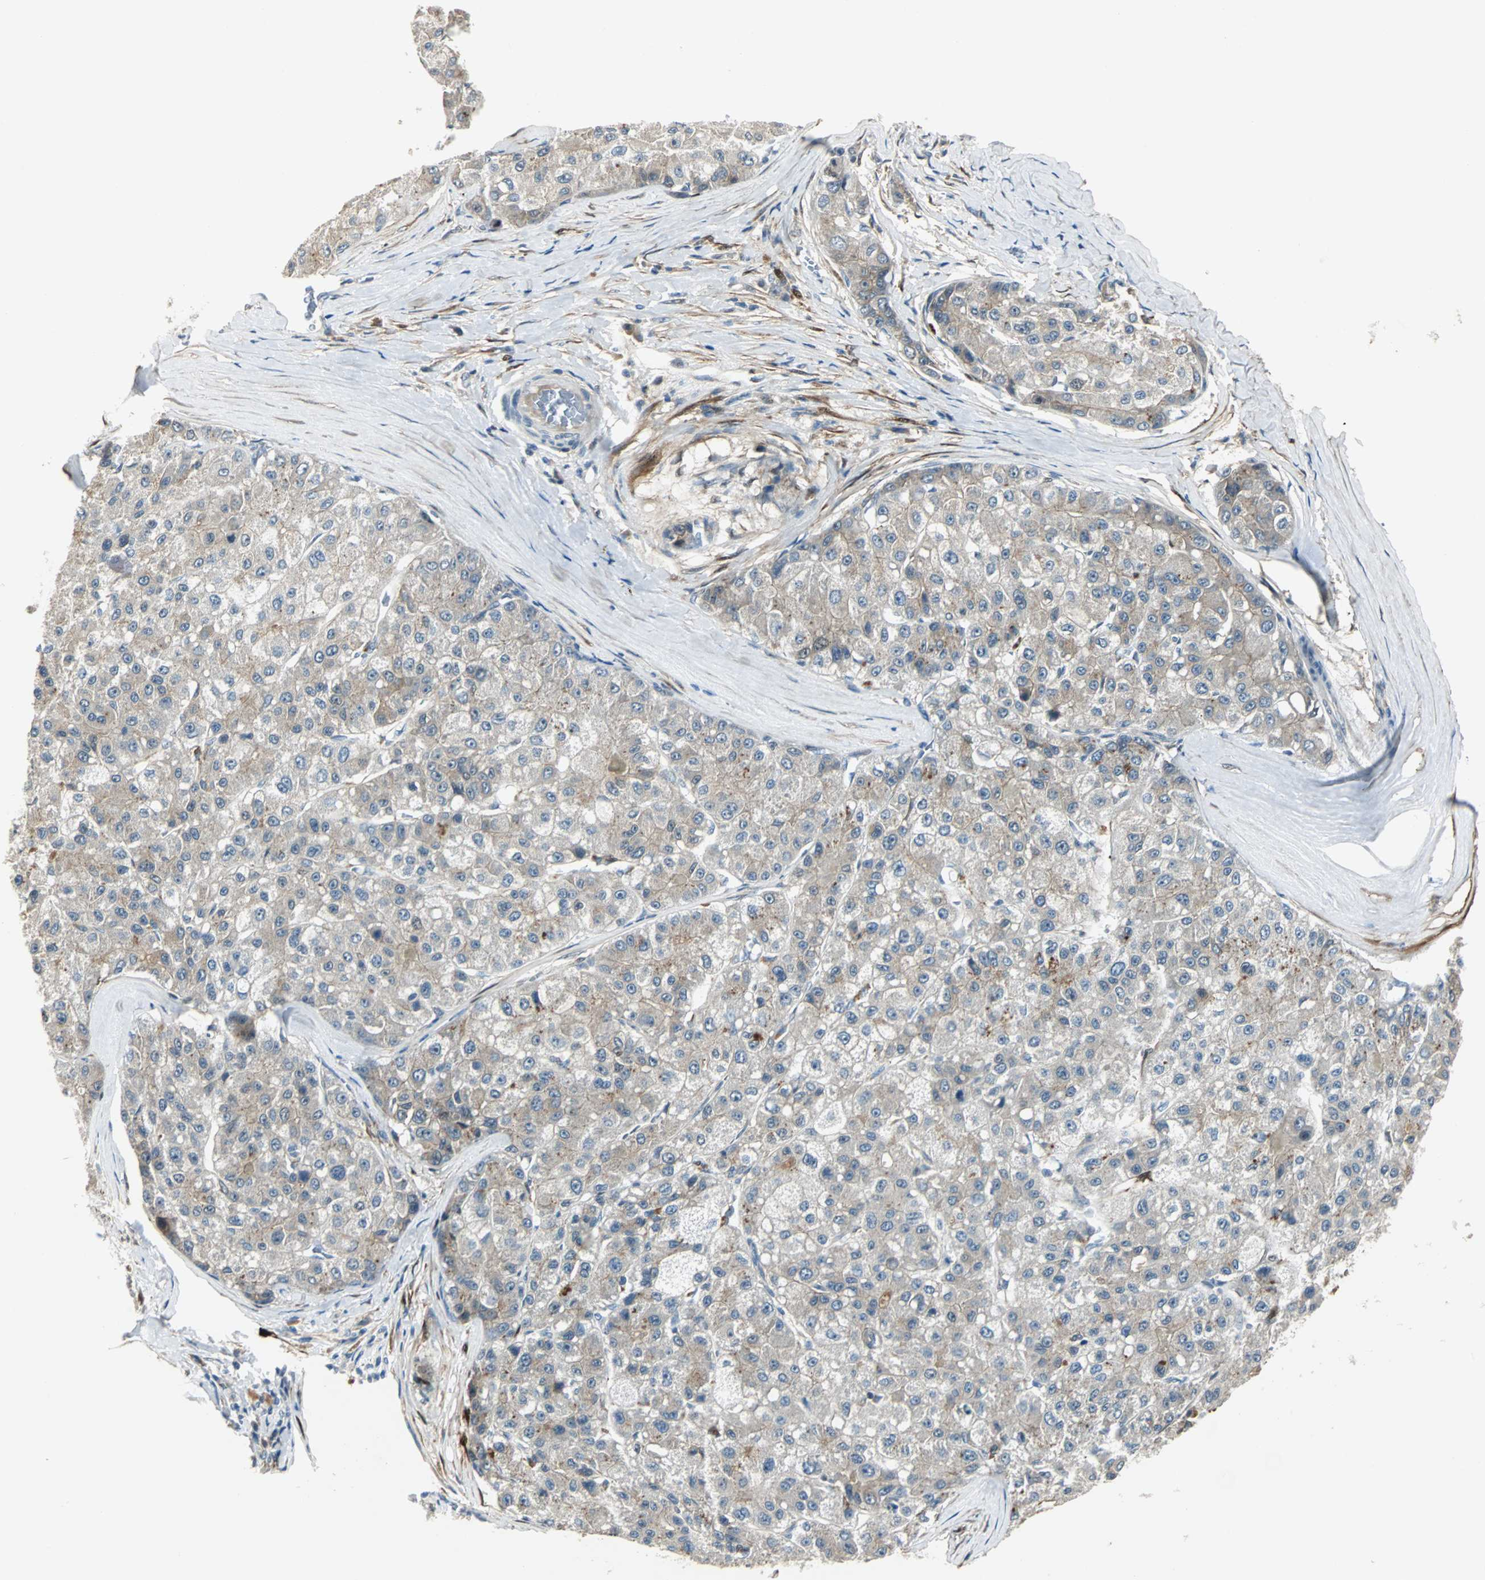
{"staining": {"intensity": "moderate", "quantity": ">75%", "location": "cytoplasmic/membranous"}, "tissue": "liver cancer", "cell_type": "Tumor cells", "image_type": "cancer", "snomed": [{"axis": "morphology", "description": "Carcinoma, Hepatocellular, NOS"}, {"axis": "topography", "description": "Liver"}], "caption": "Protein staining reveals moderate cytoplasmic/membranous positivity in approximately >75% of tumor cells in liver hepatocellular carcinoma.", "gene": "FHL2", "patient": {"sex": "male", "age": 80}}